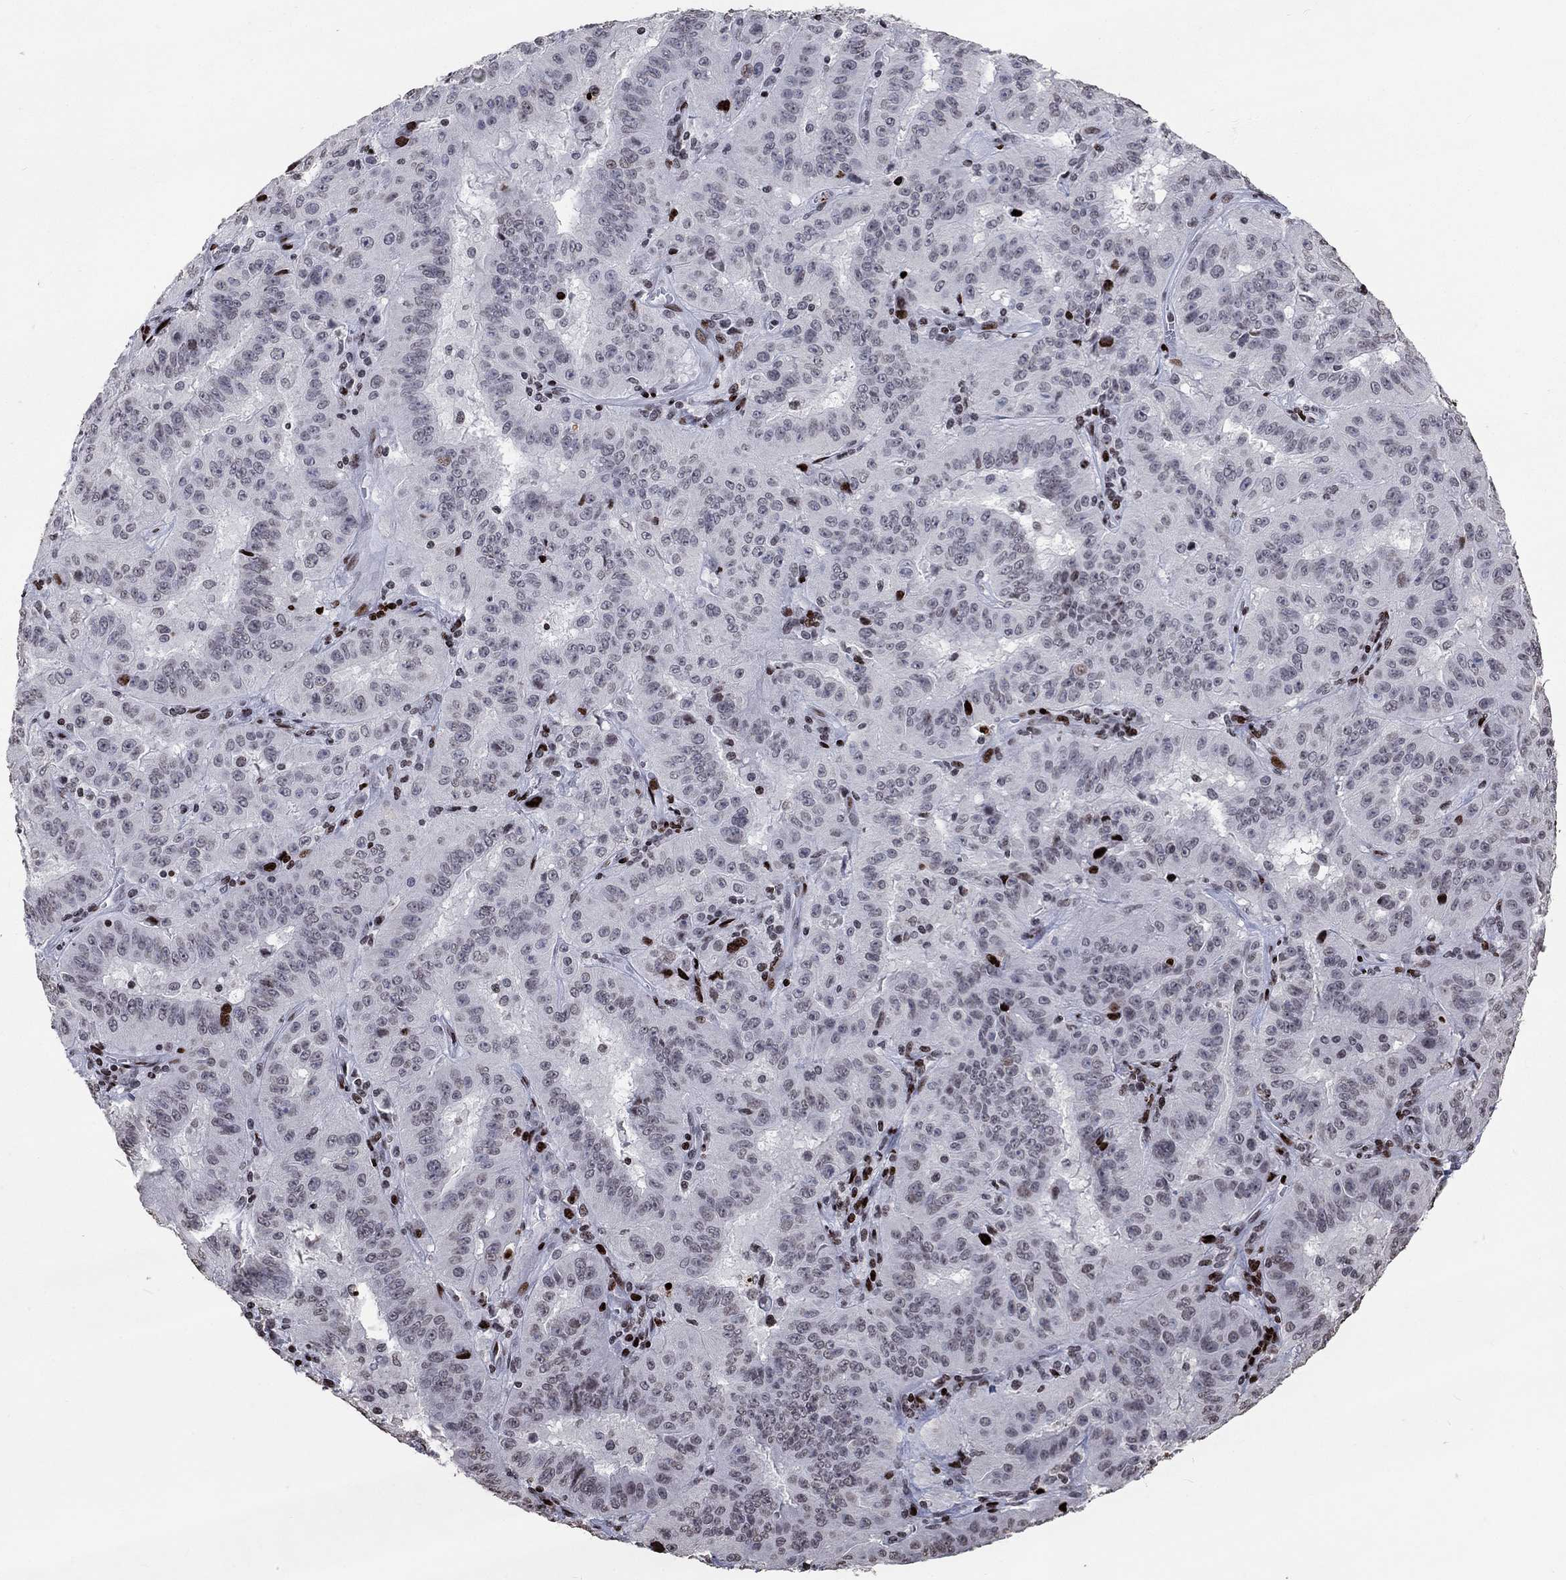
{"staining": {"intensity": "negative", "quantity": "none", "location": "none"}, "tissue": "pancreatic cancer", "cell_type": "Tumor cells", "image_type": "cancer", "snomed": [{"axis": "morphology", "description": "Adenocarcinoma, NOS"}, {"axis": "topography", "description": "Pancreas"}], "caption": "DAB (3,3'-diaminobenzidine) immunohistochemical staining of human pancreatic cancer (adenocarcinoma) reveals no significant staining in tumor cells.", "gene": "SRSF3", "patient": {"sex": "male", "age": 63}}